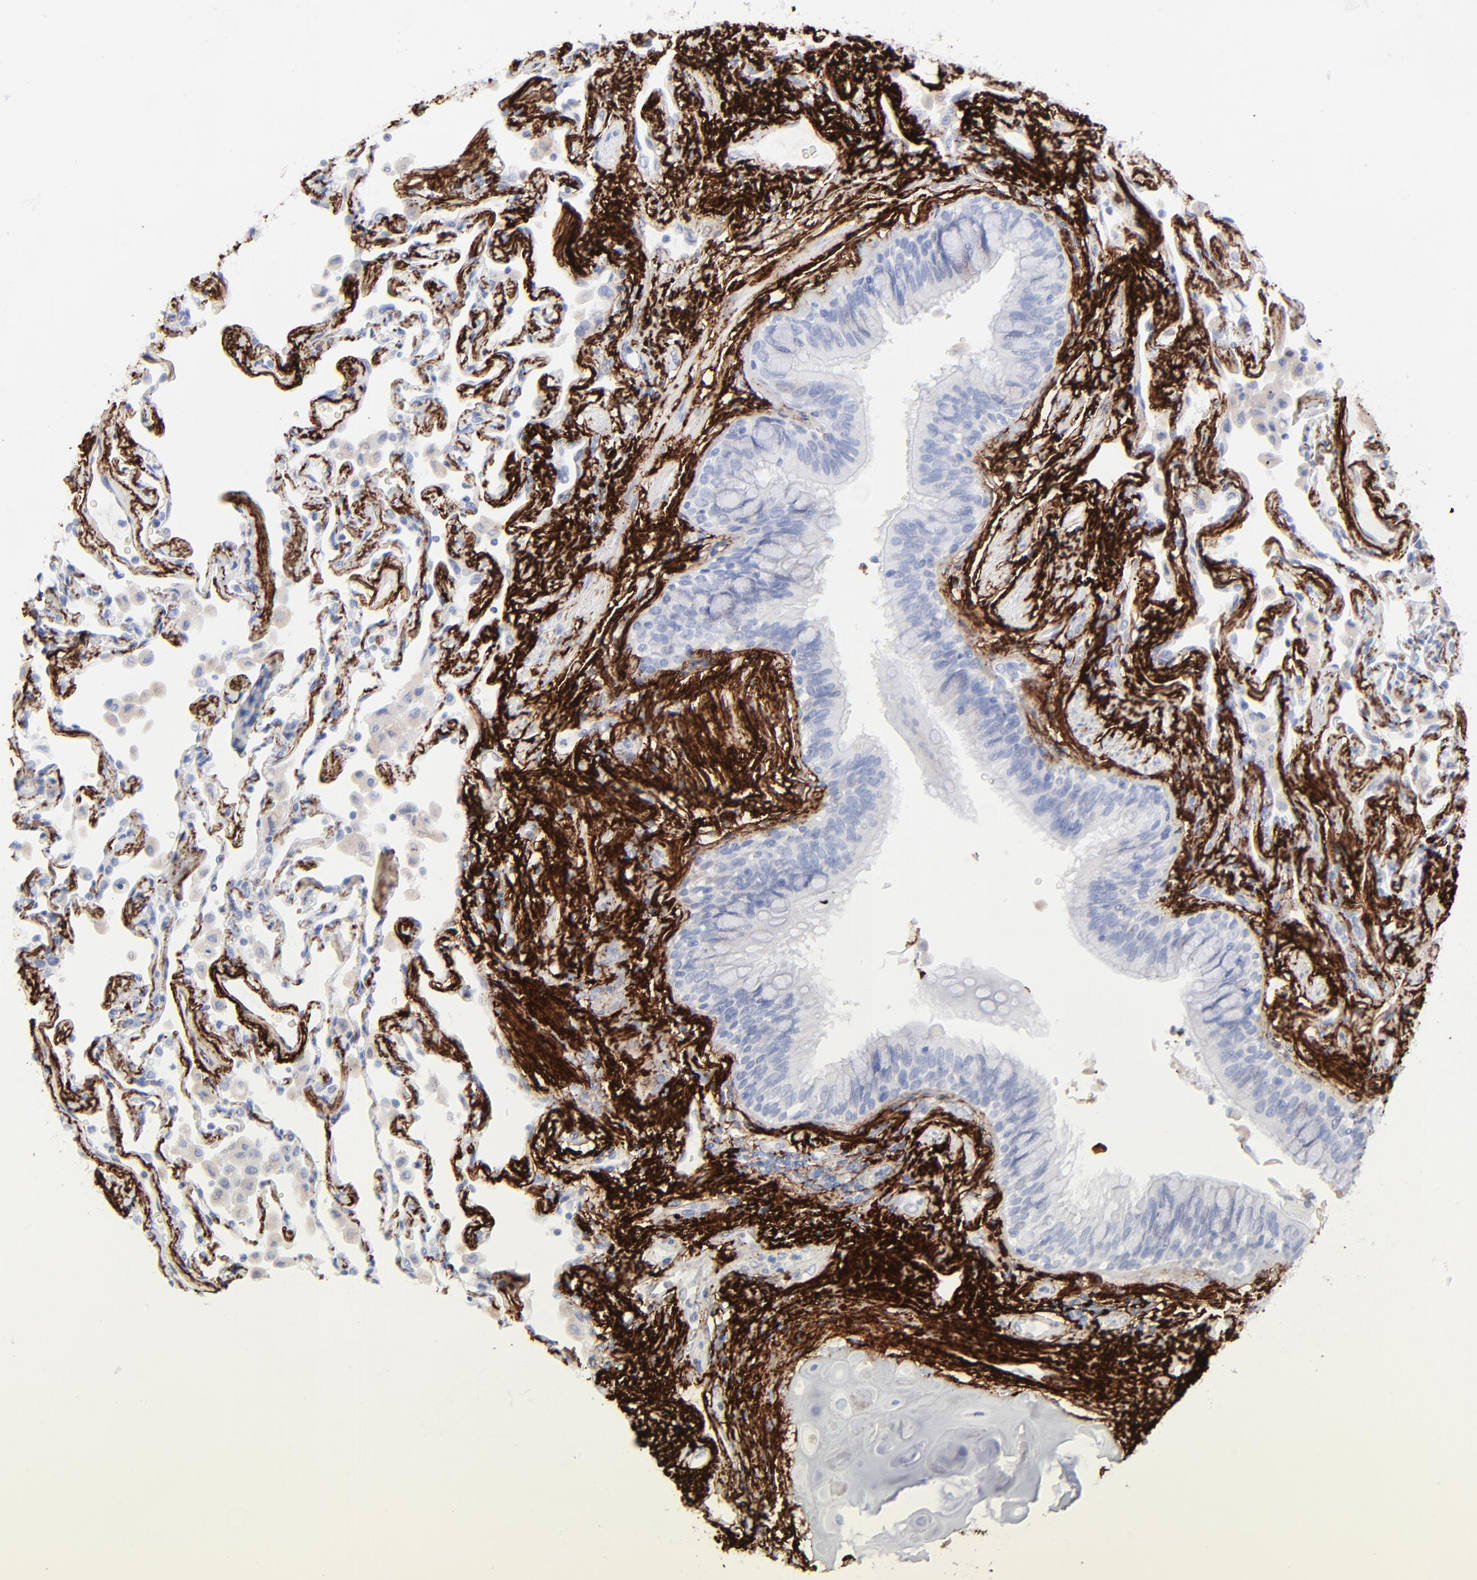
{"staining": {"intensity": "negative", "quantity": "none", "location": "none"}, "tissue": "lung cancer", "cell_type": "Tumor cells", "image_type": "cancer", "snomed": [{"axis": "morphology", "description": "Squamous cell carcinoma, NOS"}, {"axis": "topography", "description": "Lung"}], "caption": "Photomicrograph shows no significant protein staining in tumor cells of lung cancer.", "gene": "FBLN2", "patient": {"sex": "female", "age": 67}}